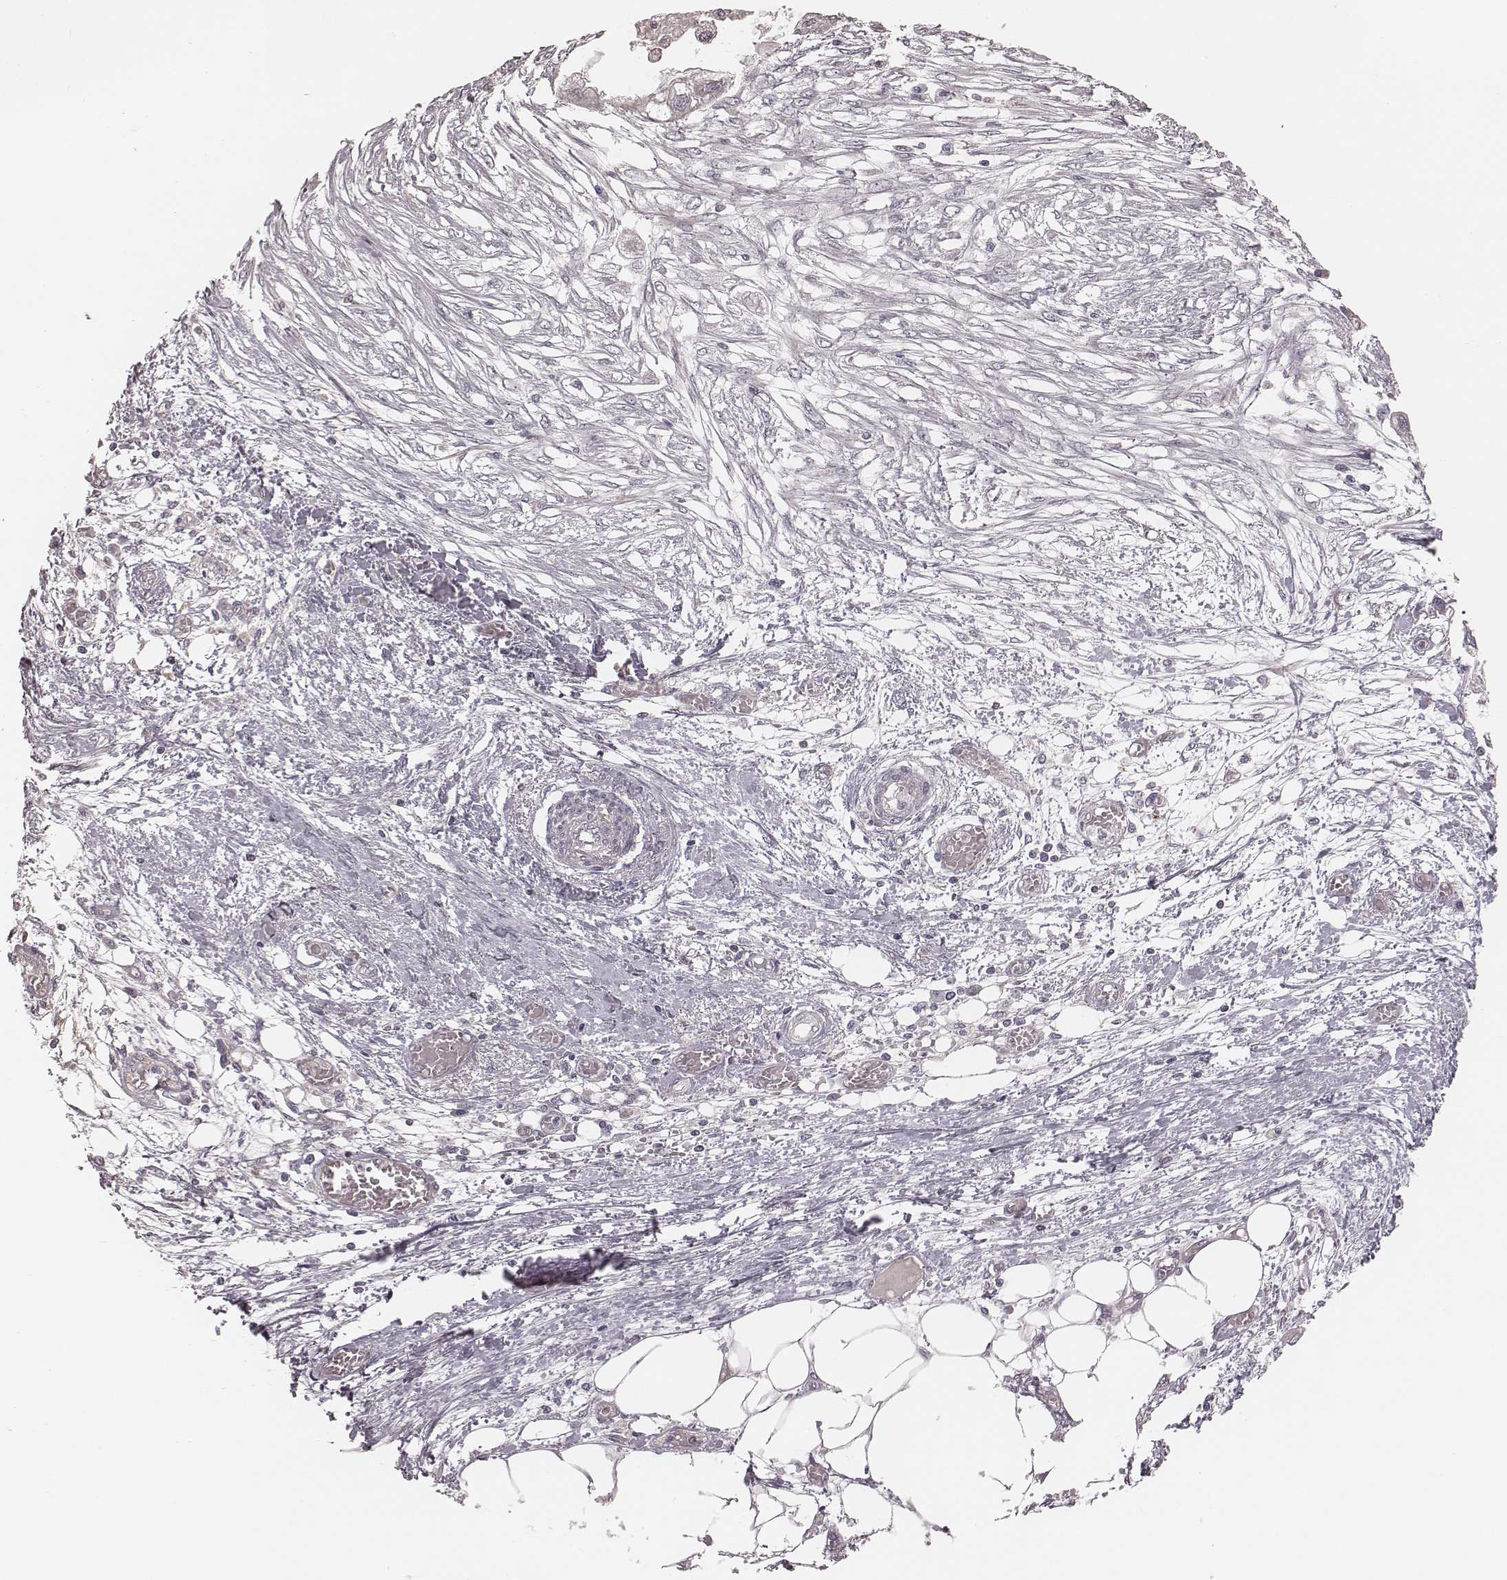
{"staining": {"intensity": "negative", "quantity": "none", "location": "none"}, "tissue": "endometrial cancer", "cell_type": "Tumor cells", "image_type": "cancer", "snomed": [{"axis": "morphology", "description": "Adenocarcinoma, NOS"}, {"axis": "morphology", "description": "Adenocarcinoma, metastatic, NOS"}, {"axis": "topography", "description": "Adipose tissue"}, {"axis": "topography", "description": "Endometrium"}], "caption": "Immunohistochemistry image of human endometrial cancer stained for a protein (brown), which shows no positivity in tumor cells. The staining was performed using DAB to visualize the protein expression in brown, while the nuclei were stained in blue with hematoxylin (Magnification: 20x).", "gene": "S100Z", "patient": {"sex": "female", "age": 67}}